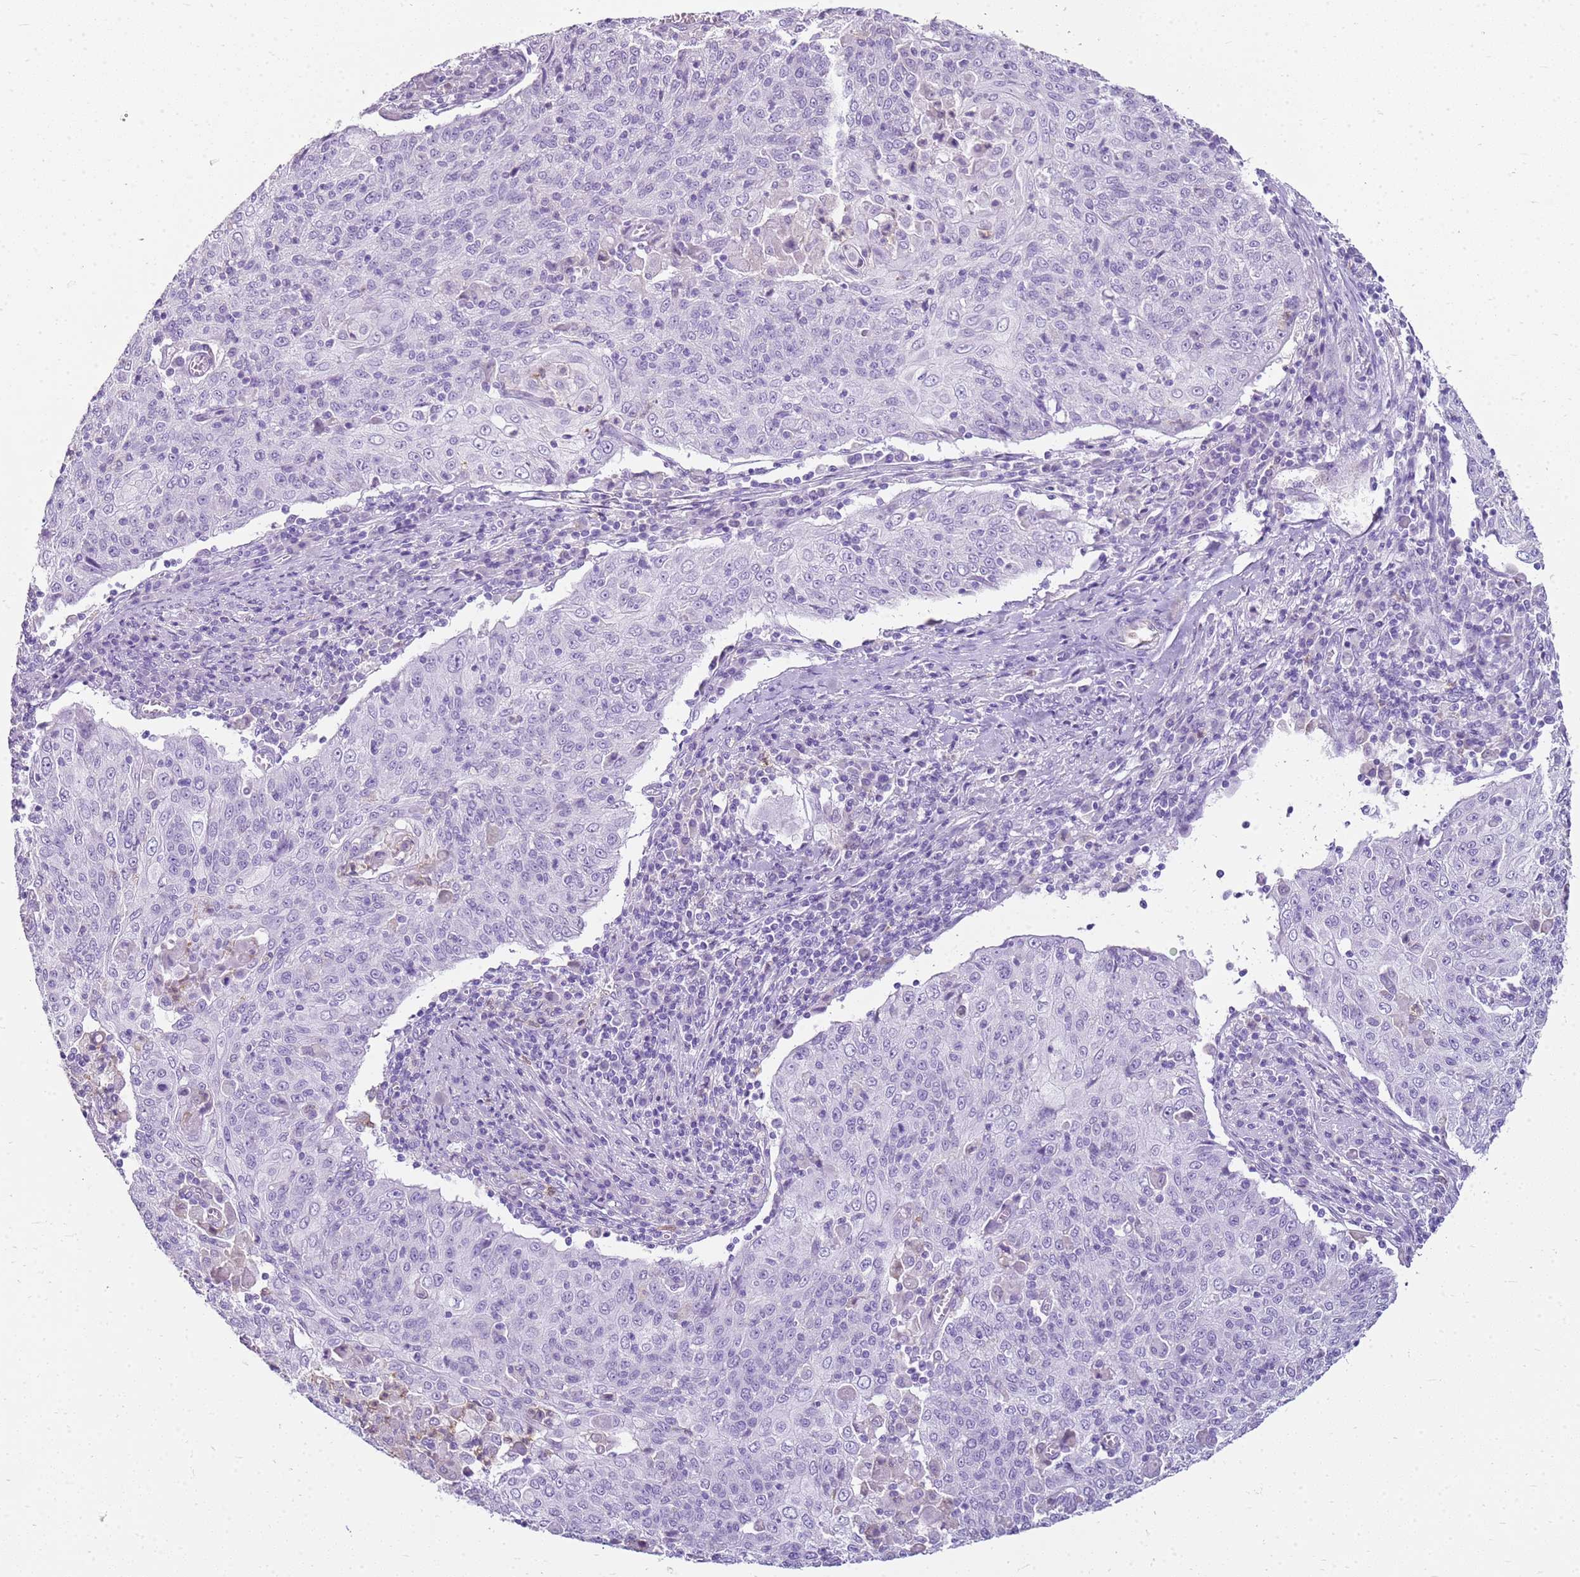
{"staining": {"intensity": "negative", "quantity": "none", "location": "none"}, "tissue": "cervical cancer", "cell_type": "Tumor cells", "image_type": "cancer", "snomed": [{"axis": "morphology", "description": "Squamous cell carcinoma, NOS"}, {"axis": "topography", "description": "Cervix"}], "caption": "DAB immunohistochemical staining of human cervical cancer exhibits no significant expression in tumor cells.", "gene": "SULT1E1", "patient": {"sex": "female", "age": 48}}